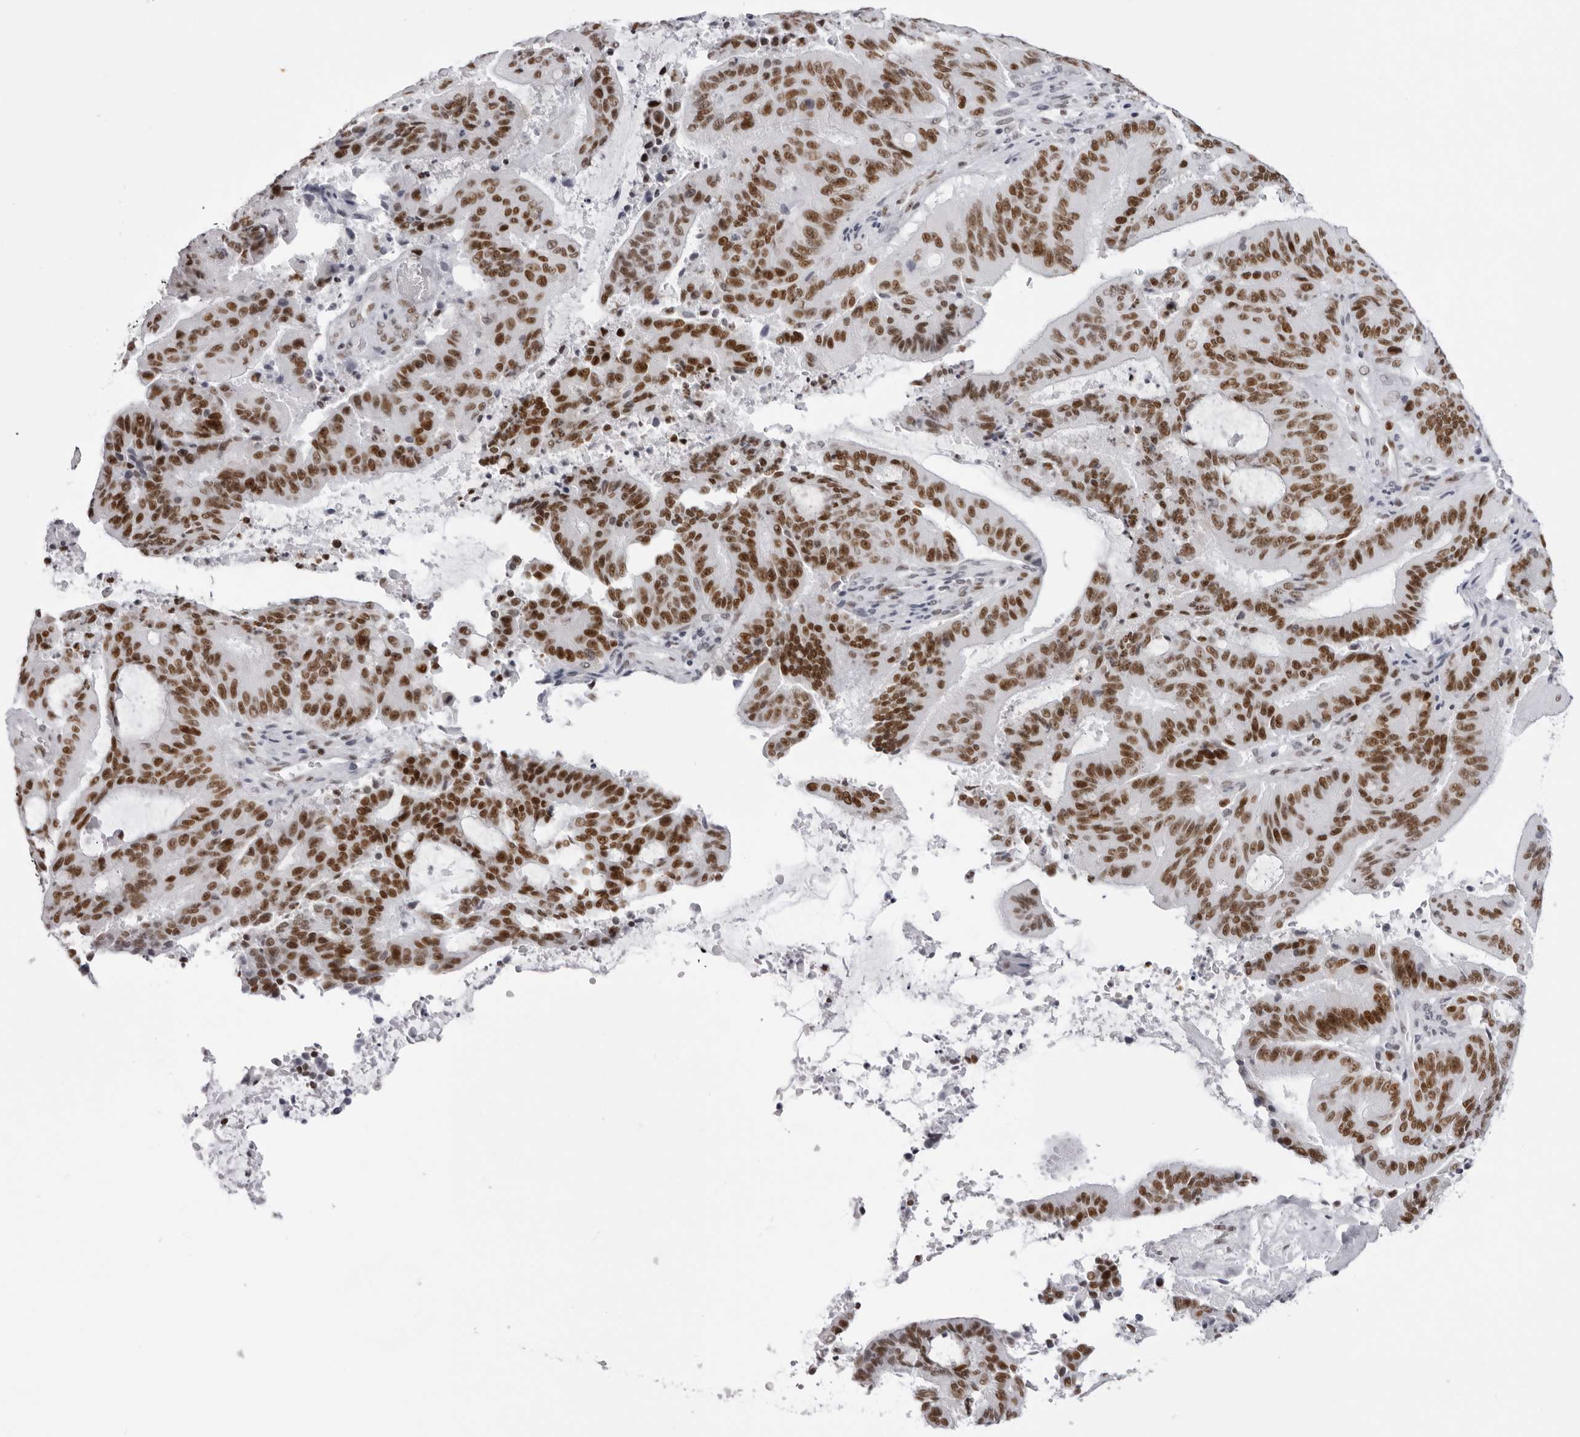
{"staining": {"intensity": "strong", "quantity": ">75%", "location": "nuclear"}, "tissue": "liver cancer", "cell_type": "Tumor cells", "image_type": "cancer", "snomed": [{"axis": "morphology", "description": "Normal tissue, NOS"}, {"axis": "morphology", "description": "Cholangiocarcinoma"}, {"axis": "topography", "description": "Liver"}, {"axis": "topography", "description": "Peripheral nerve tissue"}], "caption": "Liver cancer stained for a protein shows strong nuclear positivity in tumor cells.", "gene": "IRF2BP2", "patient": {"sex": "female", "age": 73}}